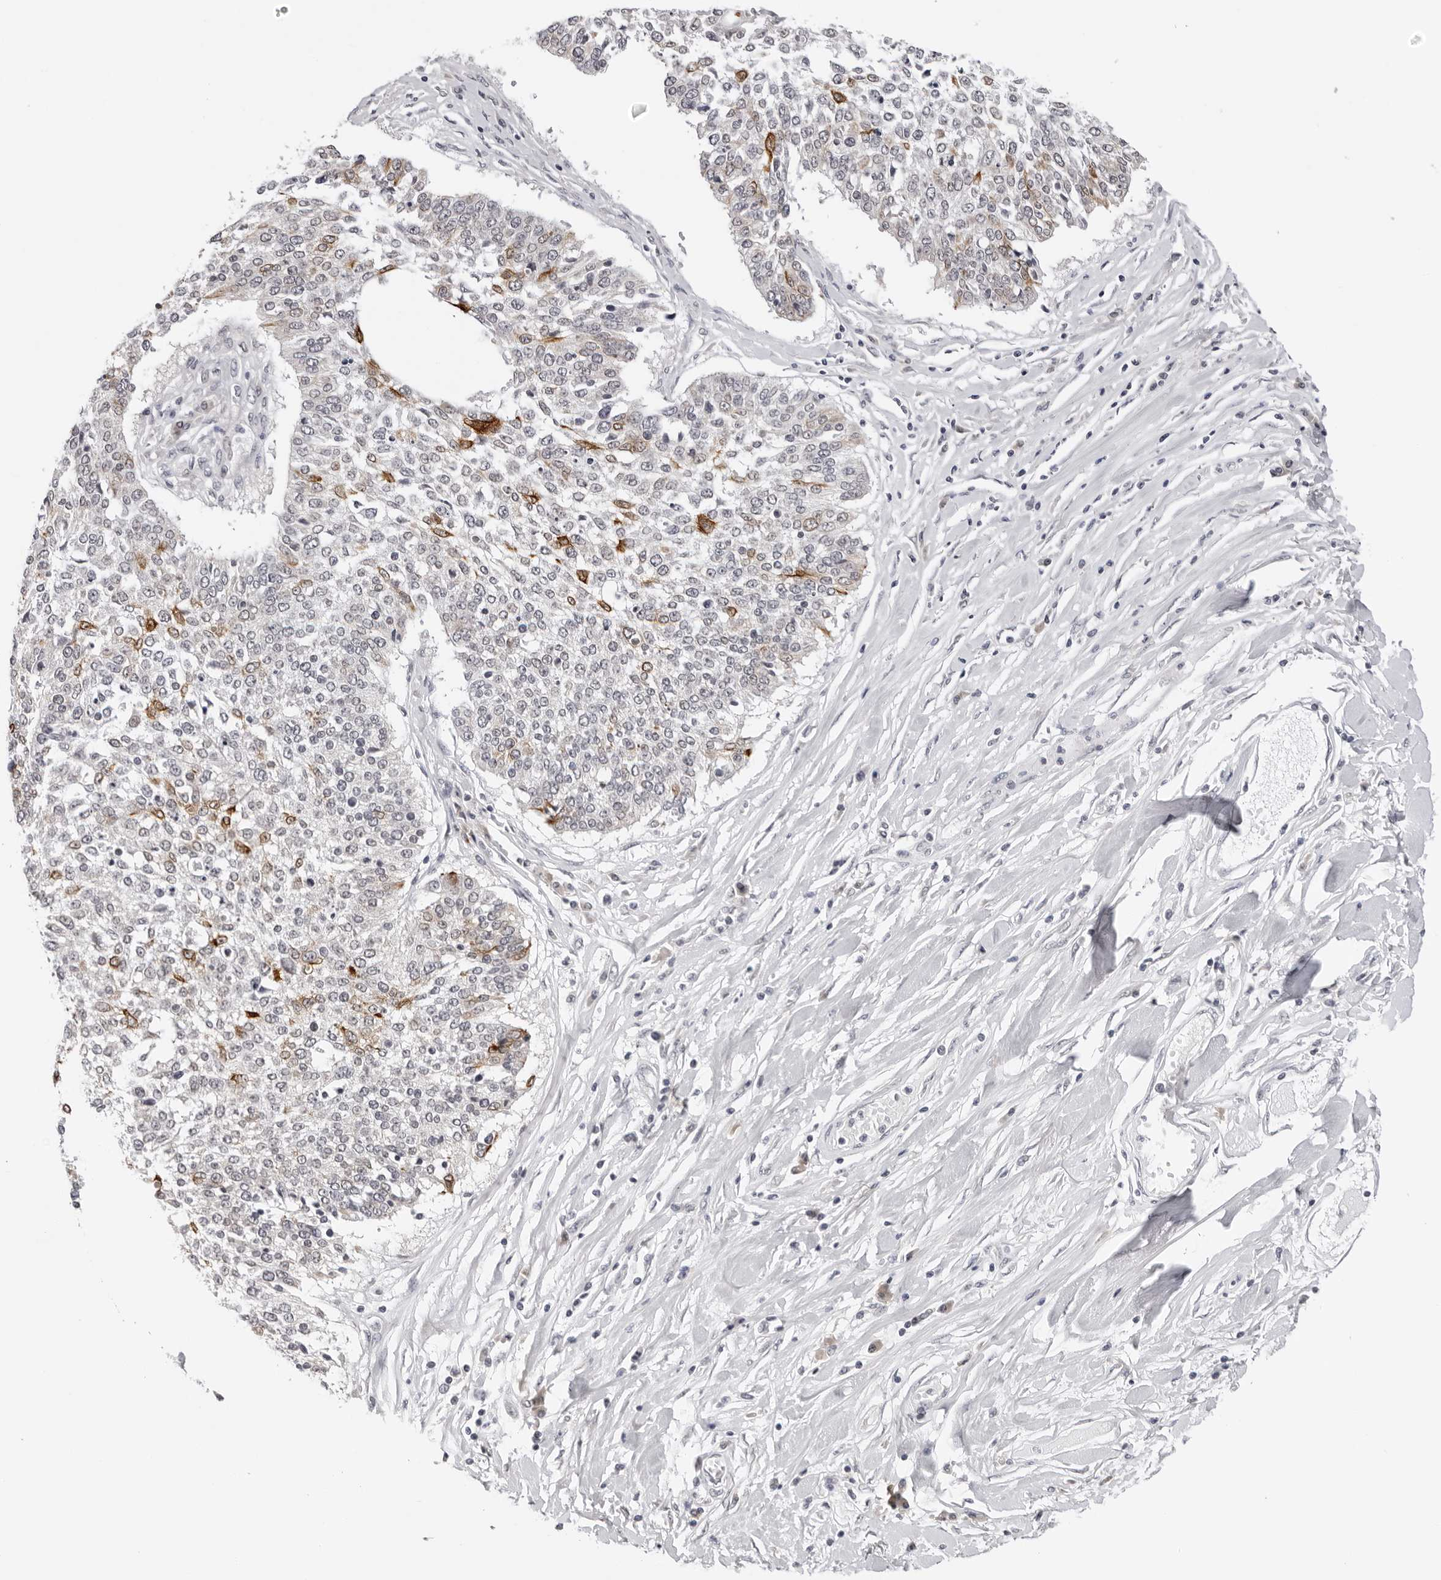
{"staining": {"intensity": "moderate", "quantity": "<25%", "location": "cytoplasmic/membranous"}, "tissue": "lung cancer", "cell_type": "Tumor cells", "image_type": "cancer", "snomed": [{"axis": "morphology", "description": "Normal tissue, NOS"}, {"axis": "morphology", "description": "Squamous cell carcinoma, NOS"}, {"axis": "topography", "description": "Cartilage tissue"}, {"axis": "topography", "description": "Bronchus"}, {"axis": "topography", "description": "Lung"}, {"axis": "topography", "description": "Peripheral nerve tissue"}], "caption": "A brown stain highlights moderate cytoplasmic/membranous expression of a protein in lung squamous cell carcinoma tumor cells.", "gene": "PRUNE1", "patient": {"sex": "female", "age": 49}}